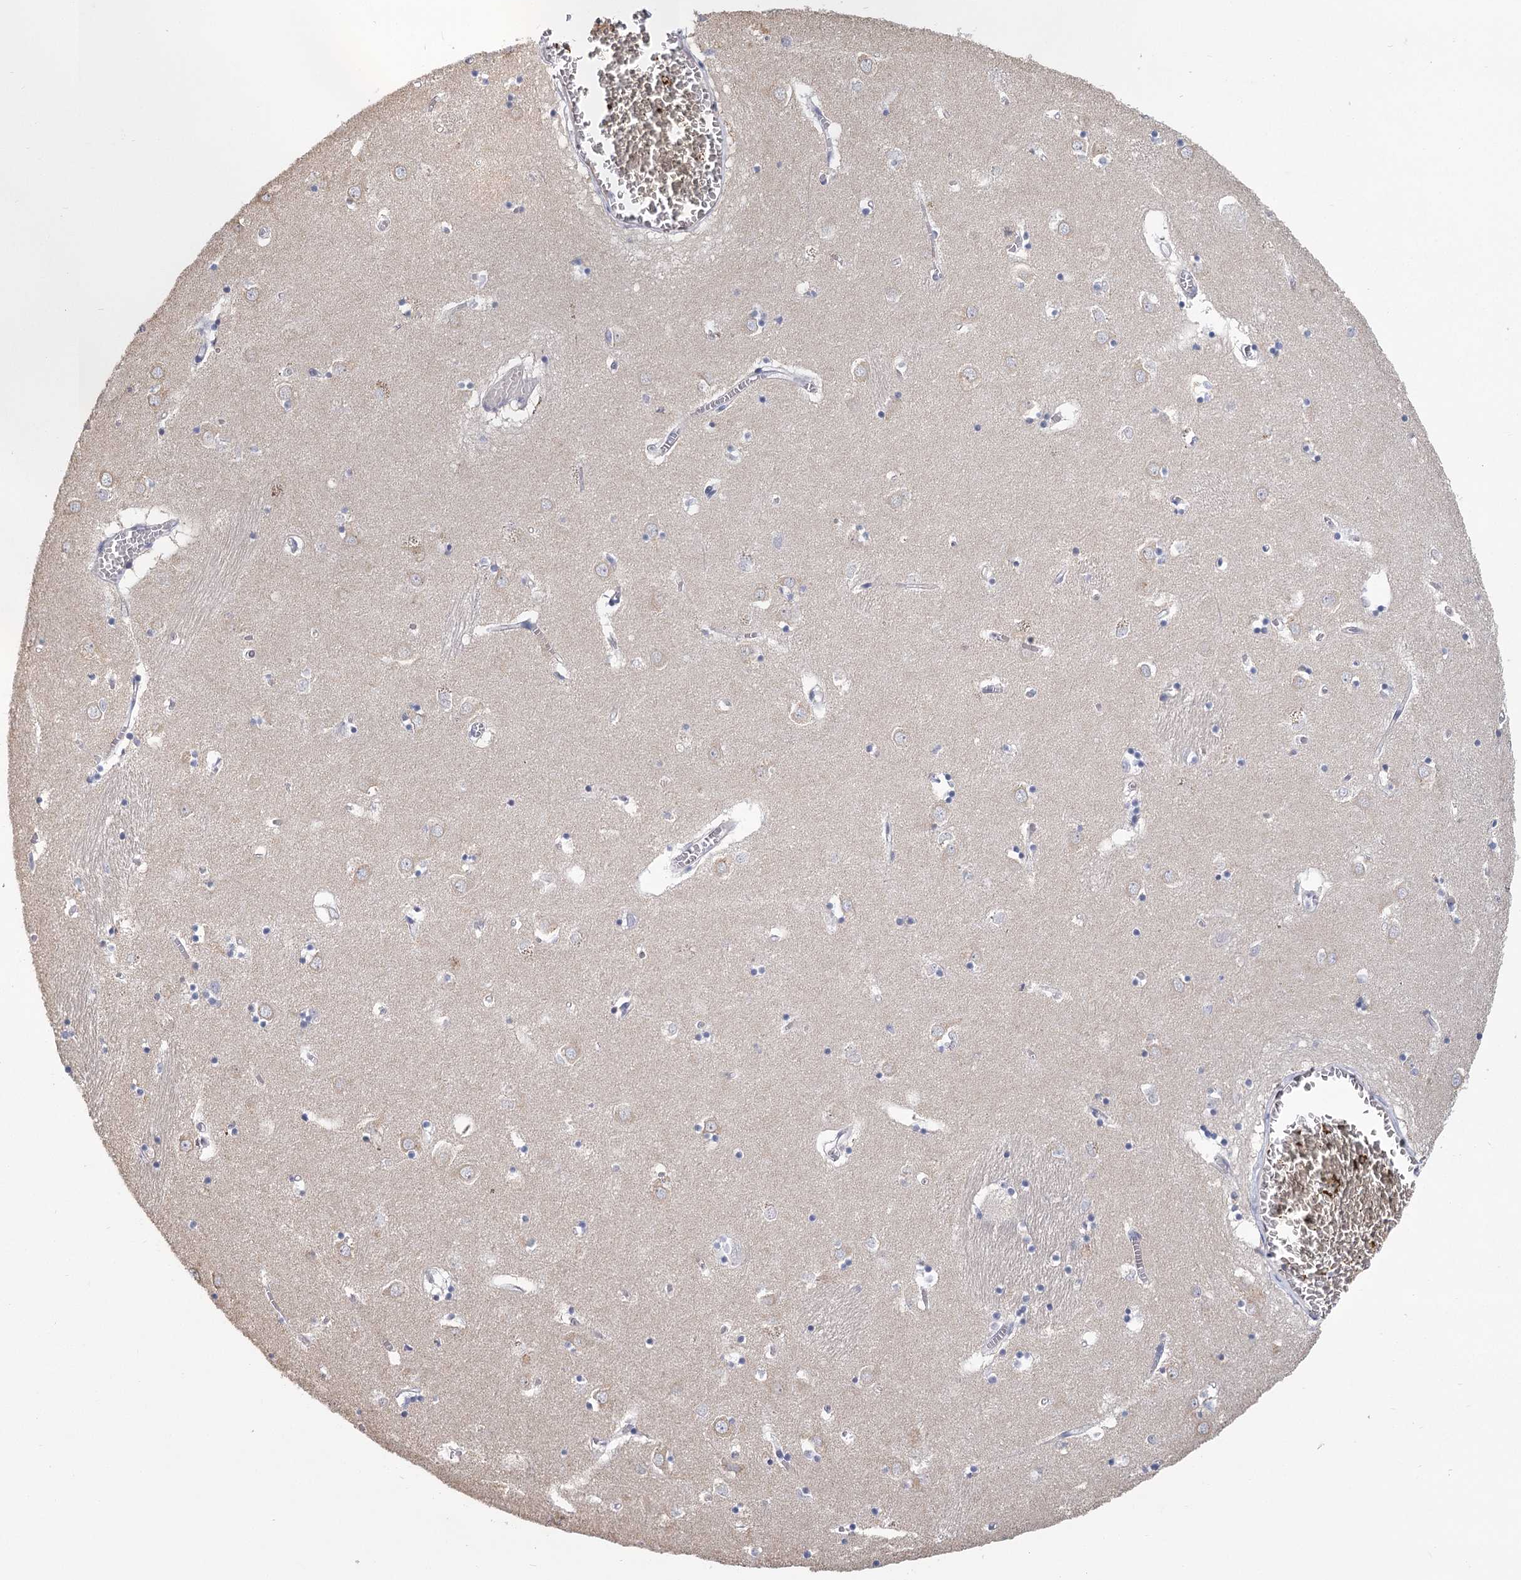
{"staining": {"intensity": "negative", "quantity": "none", "location": "none"}, "tissue": "caudate", "cell_type": "Glial cells", "image_type": "normal", "snomed": [{"axis": "morphology", "description": "Normal tissue, NOS"}, {"axis": "topography", "description": "Lateral ventricle wall"}], "caption": "High magnification brightfield microscopy of unremarkable caudate stained with DAB (brown) and counterstained with hematoxylin (blue): glial cells show no significant positivity. Nuclei are stained in blue.", "gene": "CNTLN", "patient": {"sex": "male", "age": 70}}